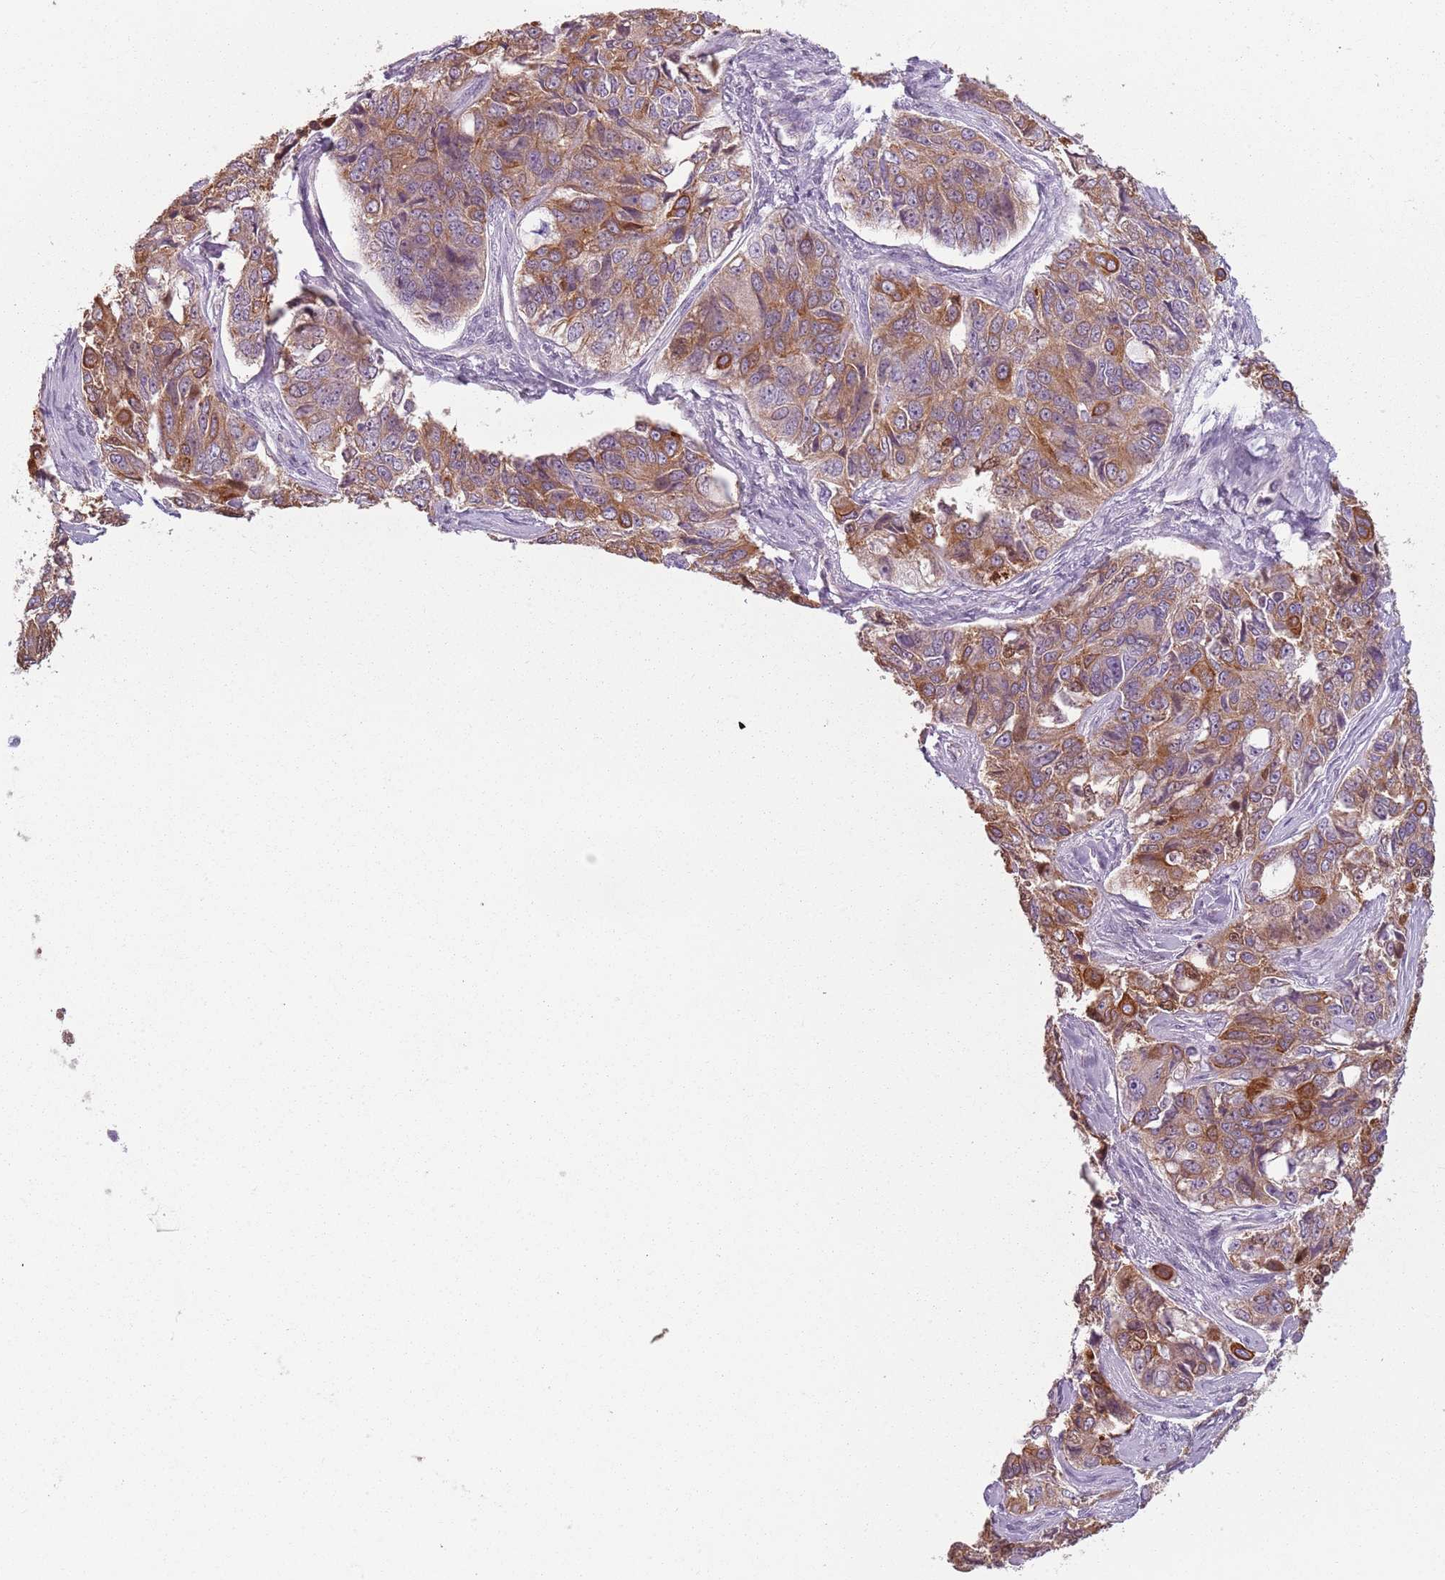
{"staining": {"intensity": "moderate", "quantity": ">75%", "location": "cytoplasmic/membranous"}, "tissue": "ovarian cancer", "cell_type": "Tumor cells", "image_type": "cancer", "snomed": [{"axis": "morphology", "description": "Carcinoma, endometroid"}, {"axis": "topography", "description": "Ovary"}], "caption": "Ovarian cancer stained with a protein marker displays moderate staining in tumor cells.", "gene": "TLCD2", "patient": {"sex": "female", "age": 51}}